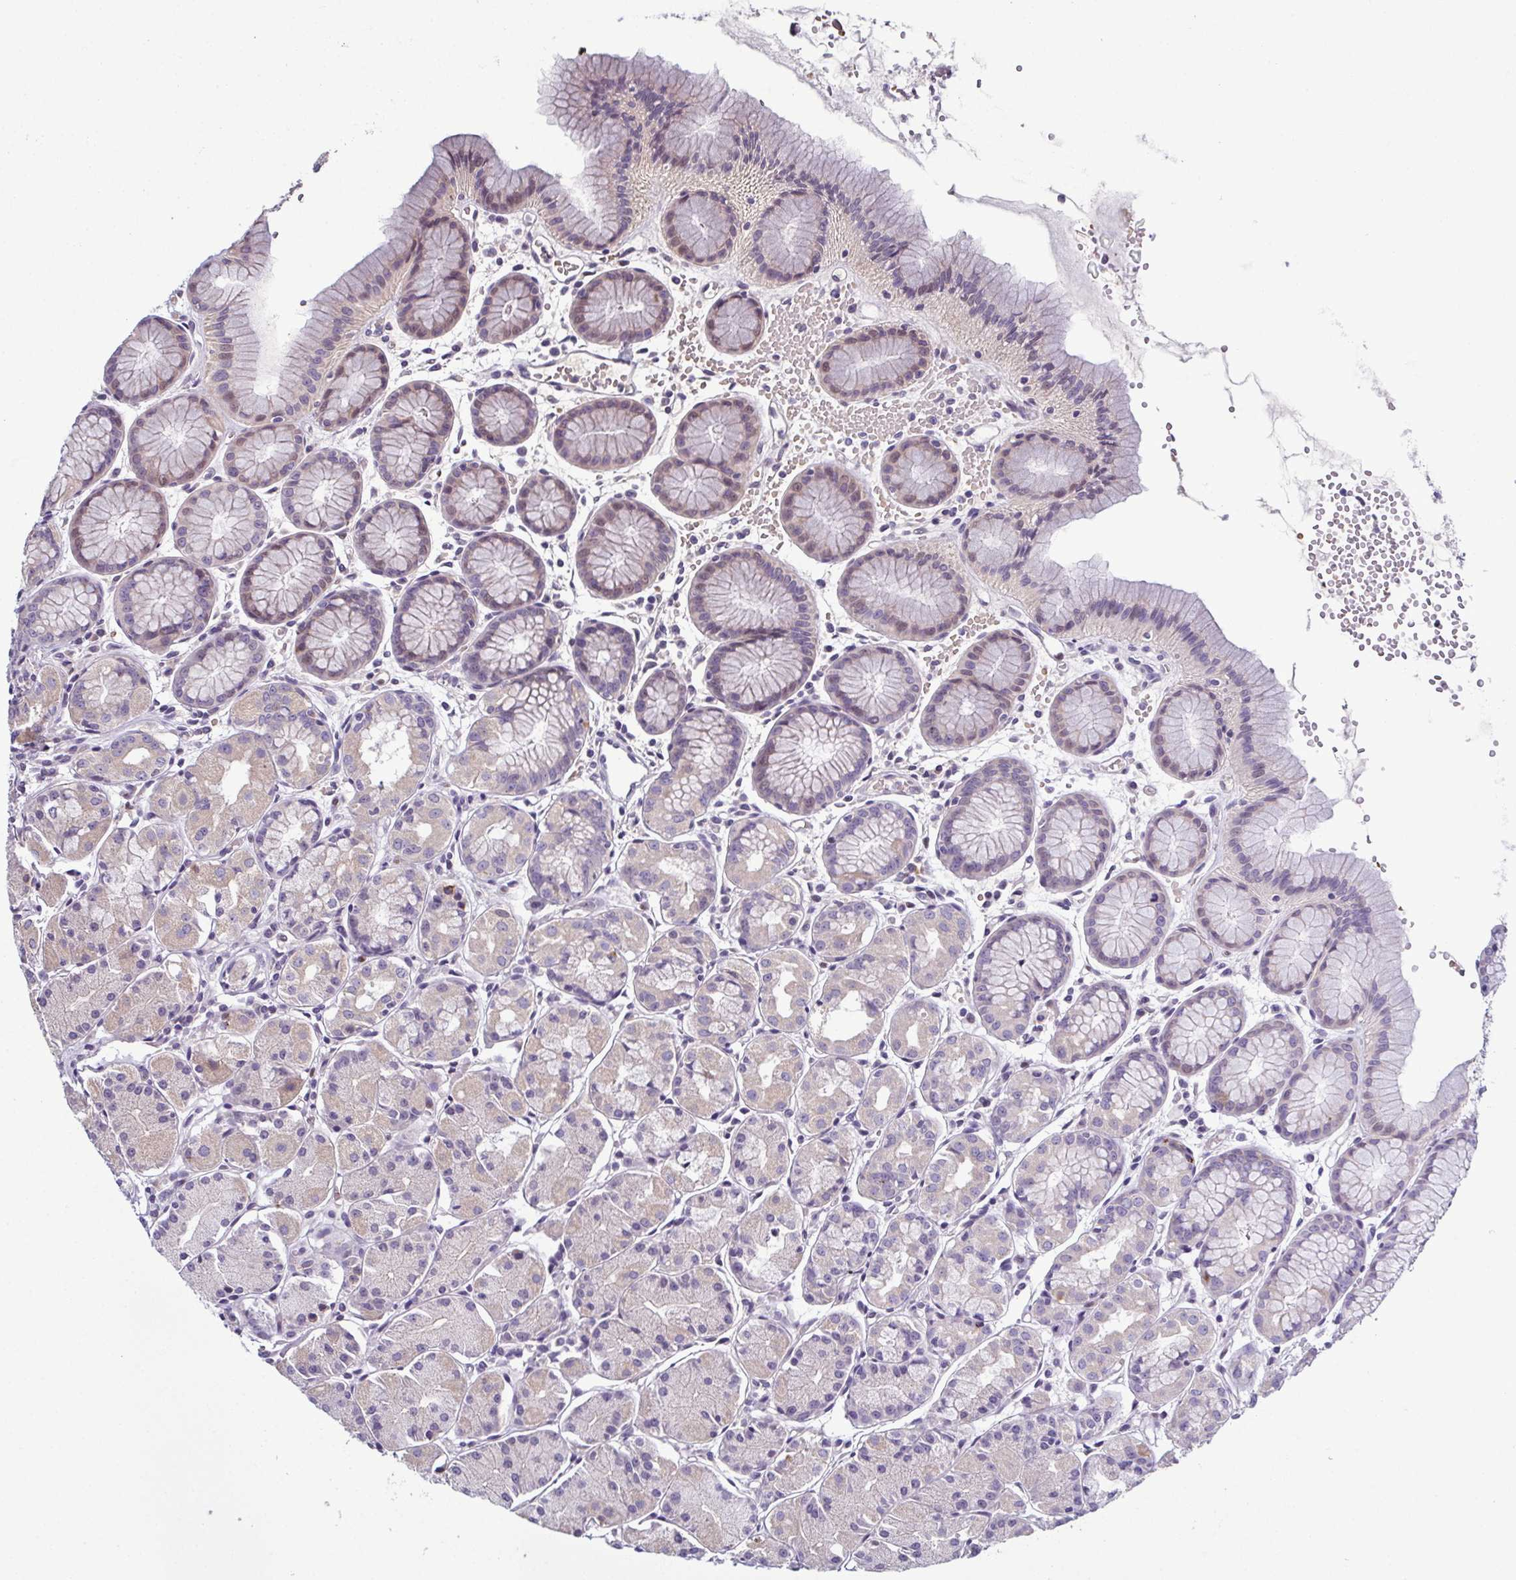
{"staining": {"intensity": "weak", "quantity": "<25%", "location": "cytoplasmic/membranous"}, "tissue": "stomach", "cell_type": "Glandular cells", "image_type": "normal", "snomed": [{"axis": "morphology", "description": "Normal tissue, NOS"}, {"axis": "topography", "description": "Stomach, upper"}], "caption": "High power microscopy micrograph of an IHC micrograph of normal stomach, revealing no significant staining in glandular cells.", "gene": "ODF1", "patient": {"sex": "male", "age": 47}}